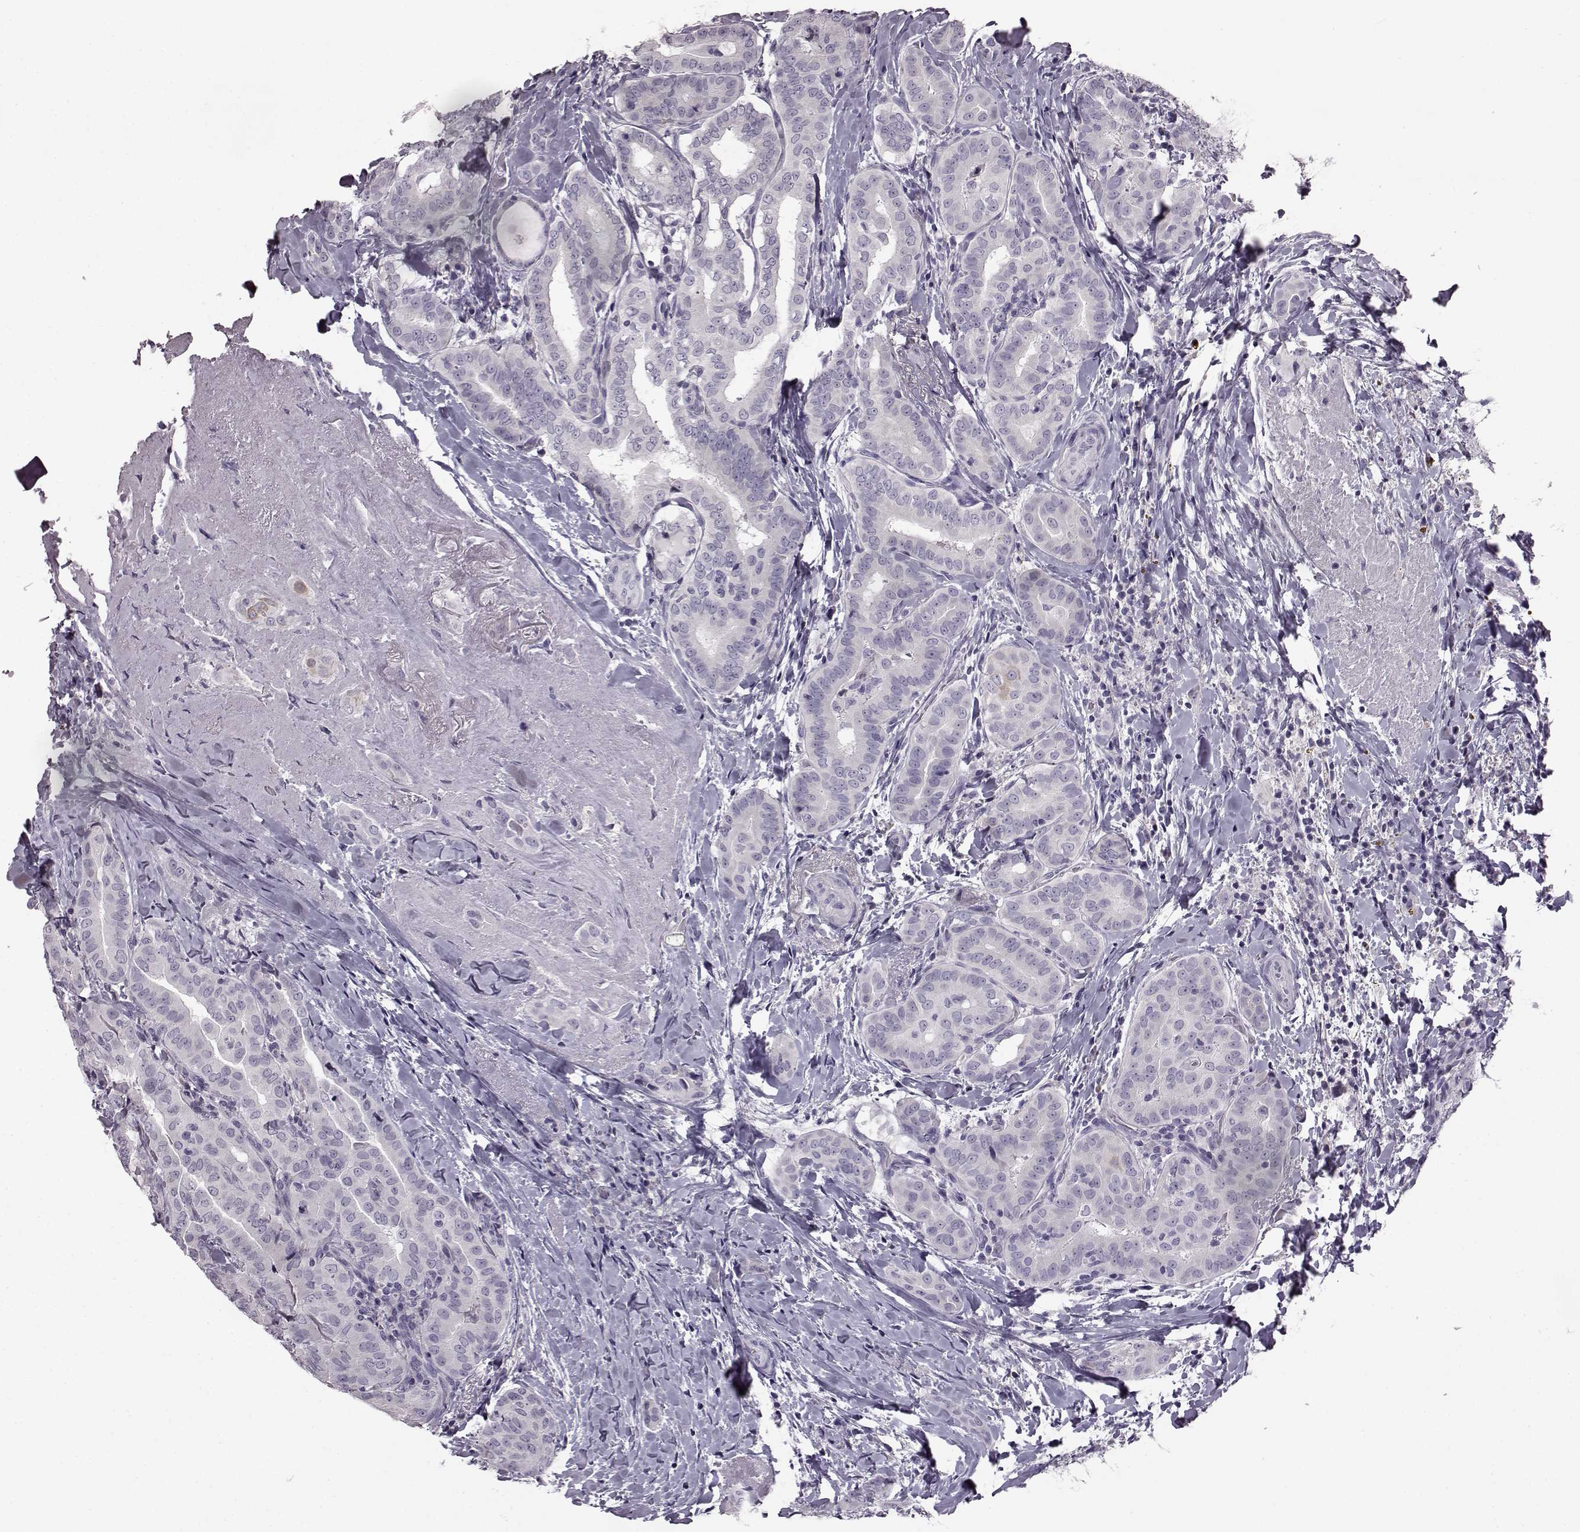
{"staining": {"intensity": "negative", "quantity": "none", "location": "none"}, "tissue": "thyroid cancer", "cell_type": "Tumor cells", "image_type": "cancer", "snomed": [{"axis": "morphology", "description": "Papillary adenocarcinoma, NOS"}, {"axis": "morphology", "description": "Papillary adenoma metastatic"}, {"axis": "topography", "description": "Thyroid gland"}], "caption": "High power microscopy micrograph of an IHC micrograph of thyroid cancer (papillary adenocarcinoma), revealing no significant staining in tumor cells.", "gene": "ODAD4", "patient": {"sex": "female", "age": 50}}